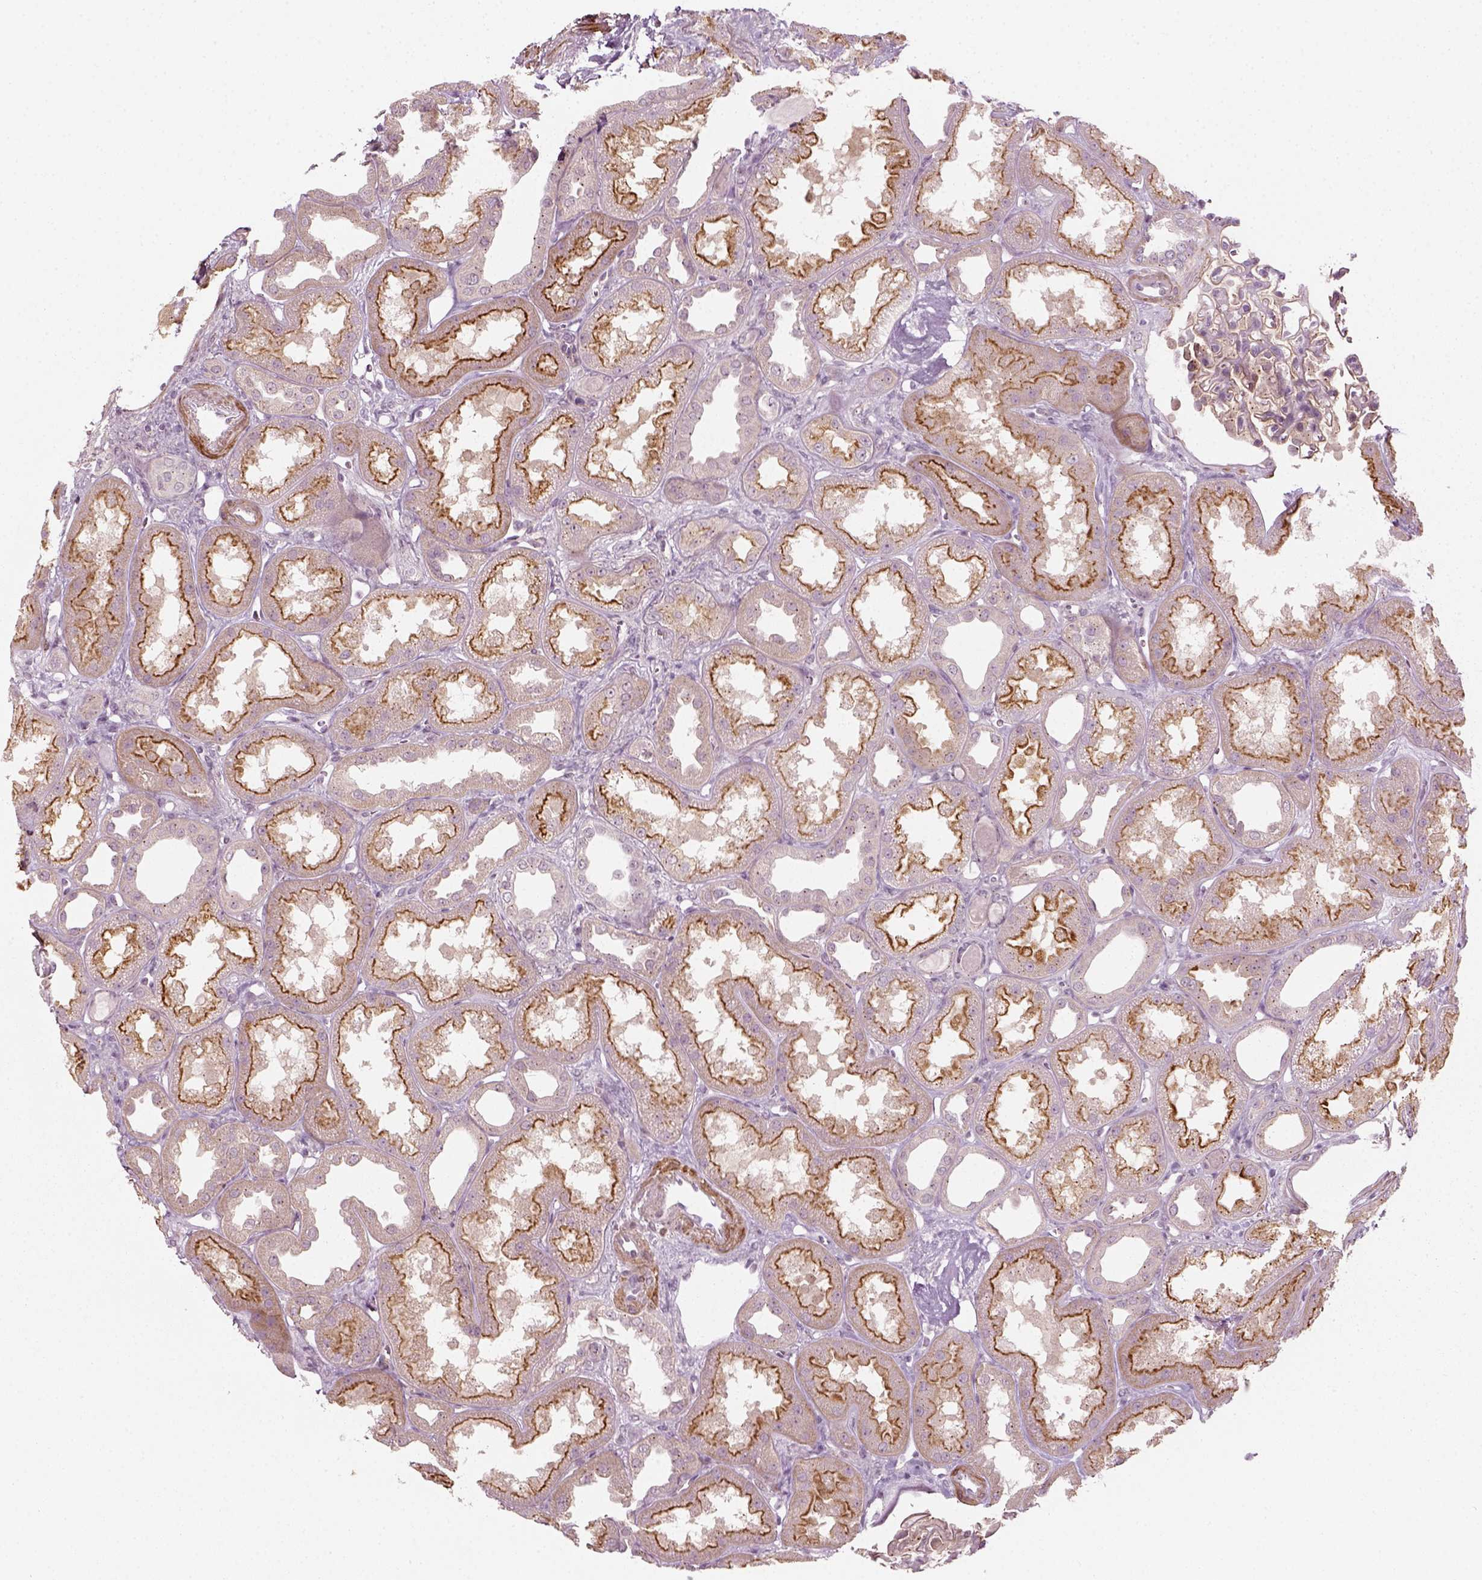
{"staining": {"intensity": "moderate", "quantity": "25%-75%", "location": "cytoplasmic/membranous"}, "tissue": "kidney", "cell_type": "Cells in glomeruli", "image_type": "normal", "snomed": [{"axis": "morphology", "description": "Normal tissue, NOS"}, {"axis": "topography", "description": "Kidney"}], "caption": "Immunohistochemistry (IHC) of unremarkable kidney demonstrates medium levels of moderate cytoplasmic/membranous expression in approximately 25%-75% of cells in glomeruli.", "gene": "MLIP", "patient": {"sex": "male", "age": 61}}